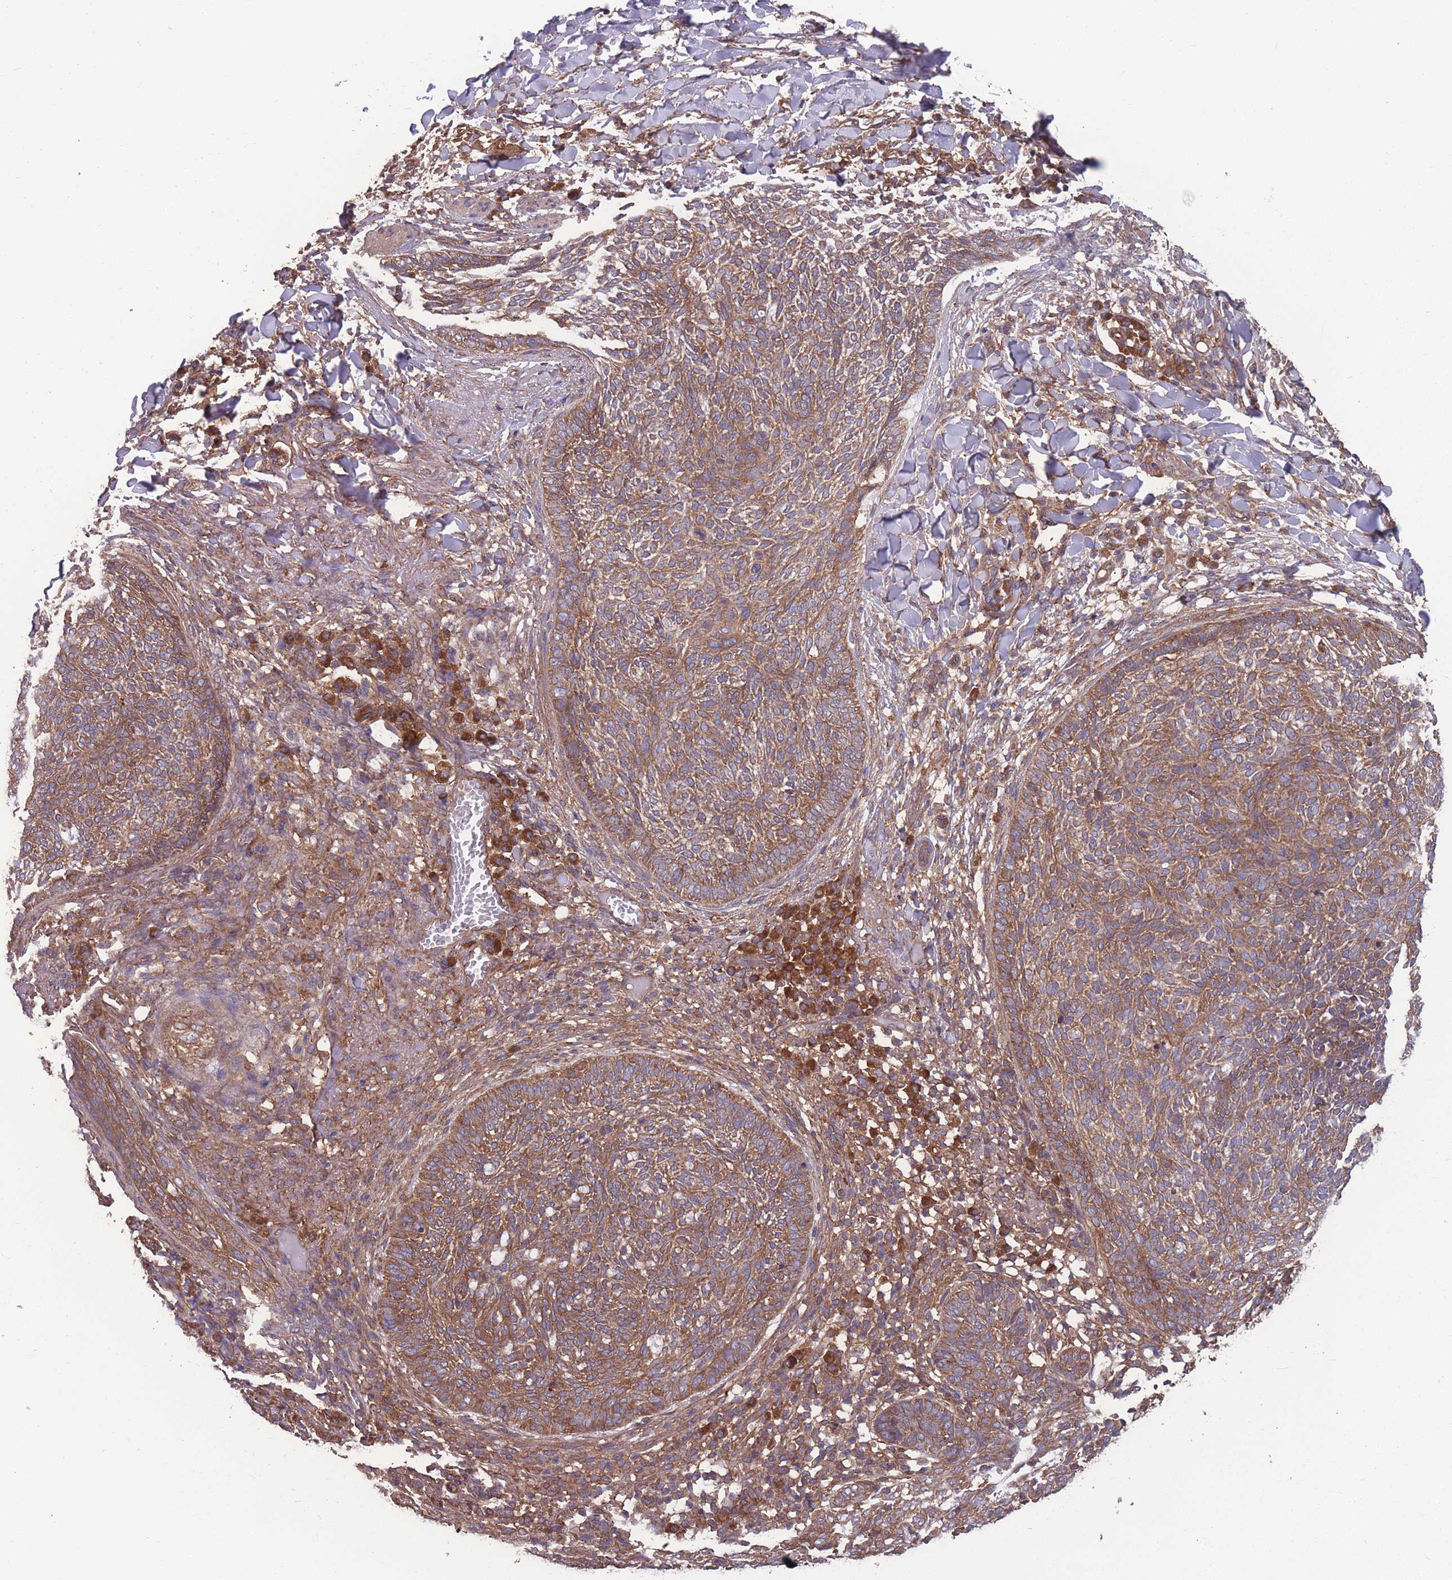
{"staining": {"intensity": "moderate", "quantity": ">75%", "location": "cytoplasmic/membranous"}, "tissue": "skin cancer", "cell_type": "Tumor cells", "image_type": "cancer", "snomed": [{"axis": "morphology", "description": "Basal cell carcinoma"}, {"axis": "topography", "description": "Skin"}], "caption": "A medium amount of moderate cytoplasmic/membranous staining is seen in about >75% of tumor cells in skin cancer (basal cell carcinoma) tissue.", "gene": "ZPR1", "patient": {"sex": "male", "age": 85}}